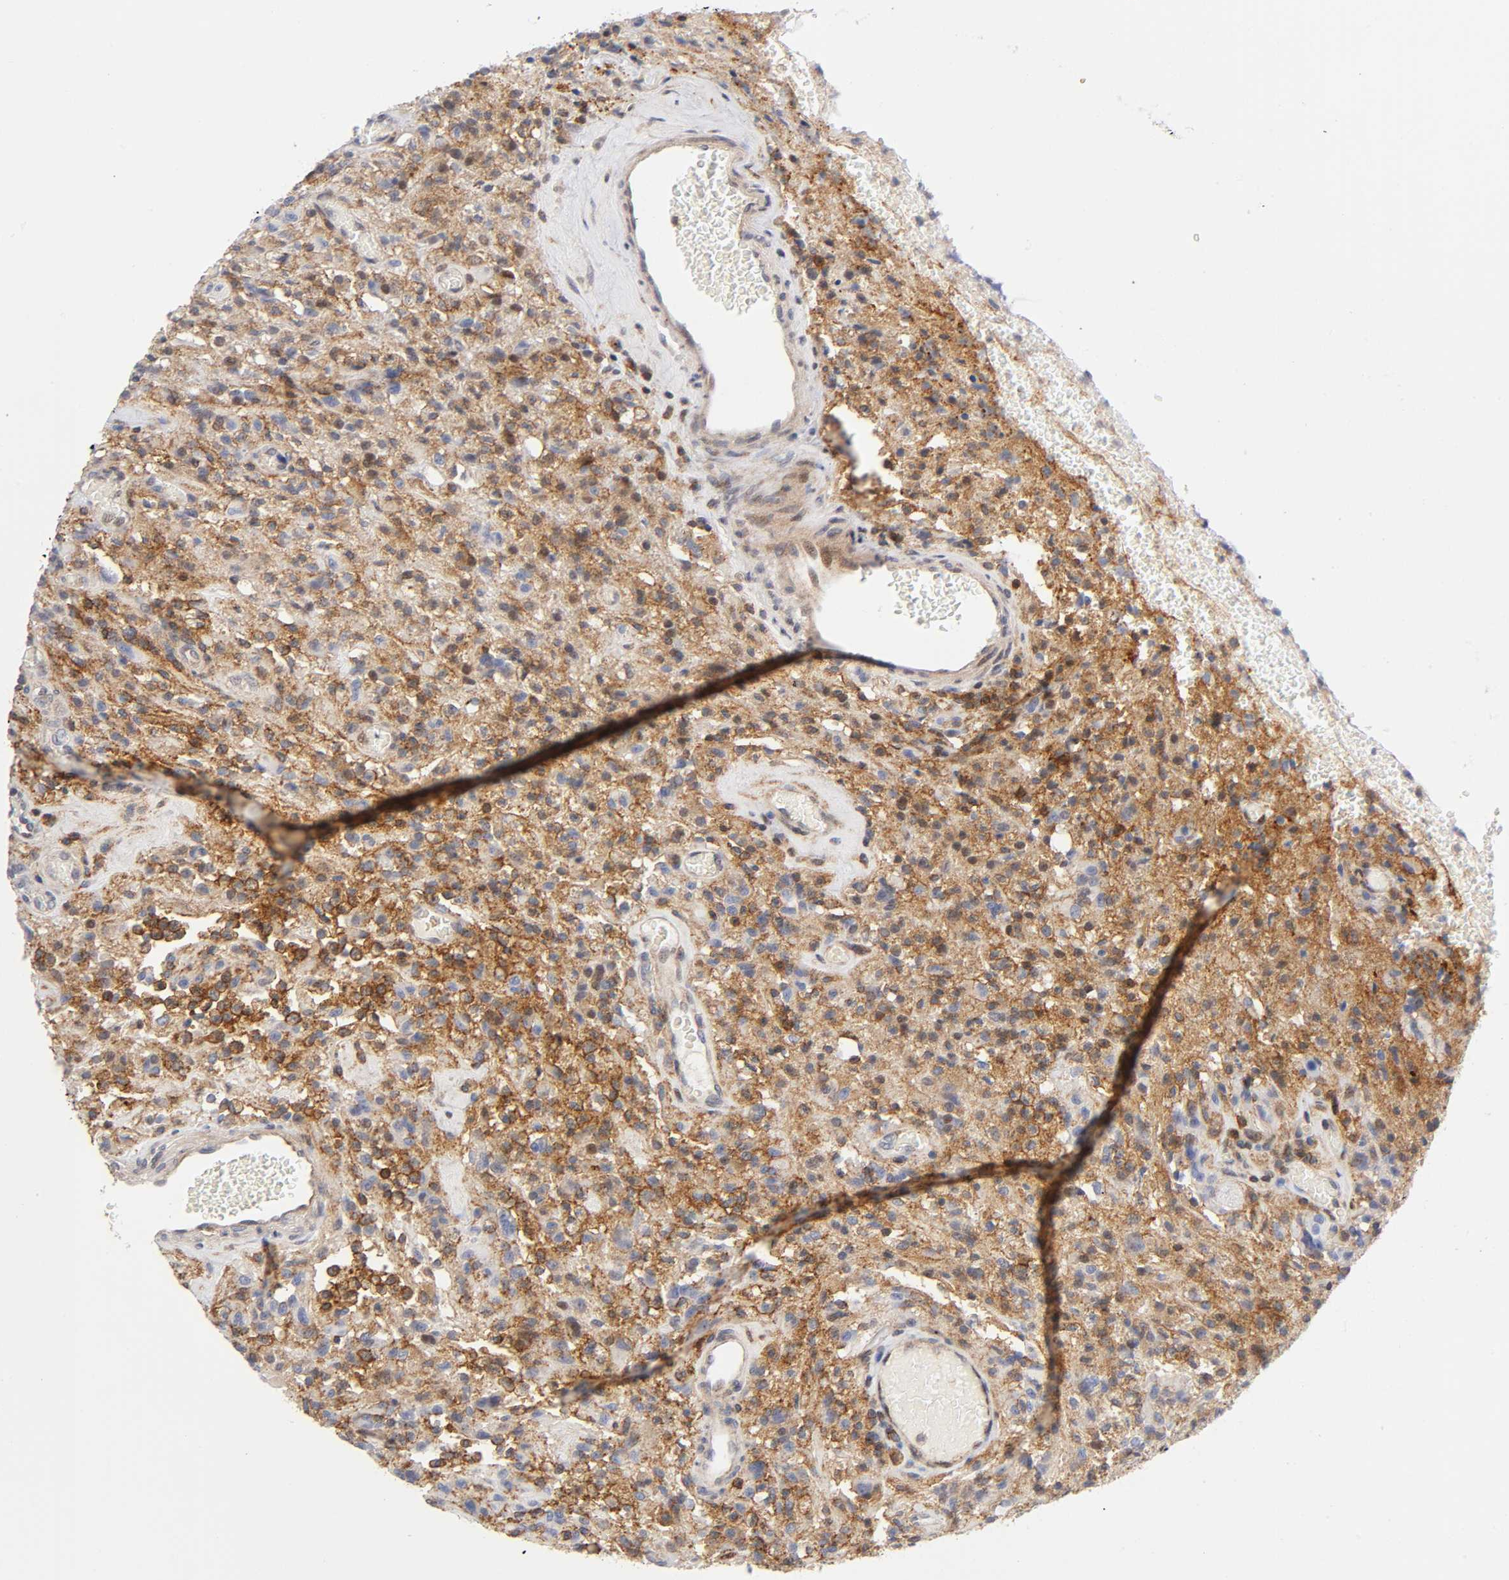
{"staining": {"intensity": "strong", "quantity": "25%-75%", "location": "cytoplasmic/membranous"}, "tissue": "glioma", "cell_type": "Tumor cells", "image_type": "cancer", "snomed": [{"axis": "morphology", "description": "Normal tissue, NOS"}, {"axis": "morphology", "description": "Glioma, malignant, High grade"}, {"axis": "topography", "description": "Cerebral cortex"}], "caption": "Protein analysis of malignant glioma (high-grade) tissue demonstrates strong cytoplasmic/membranous staining in about 25%-75% of tumor cells.", "gene": "ANXA7", "patient": {"sex": "male", "age": 56}}